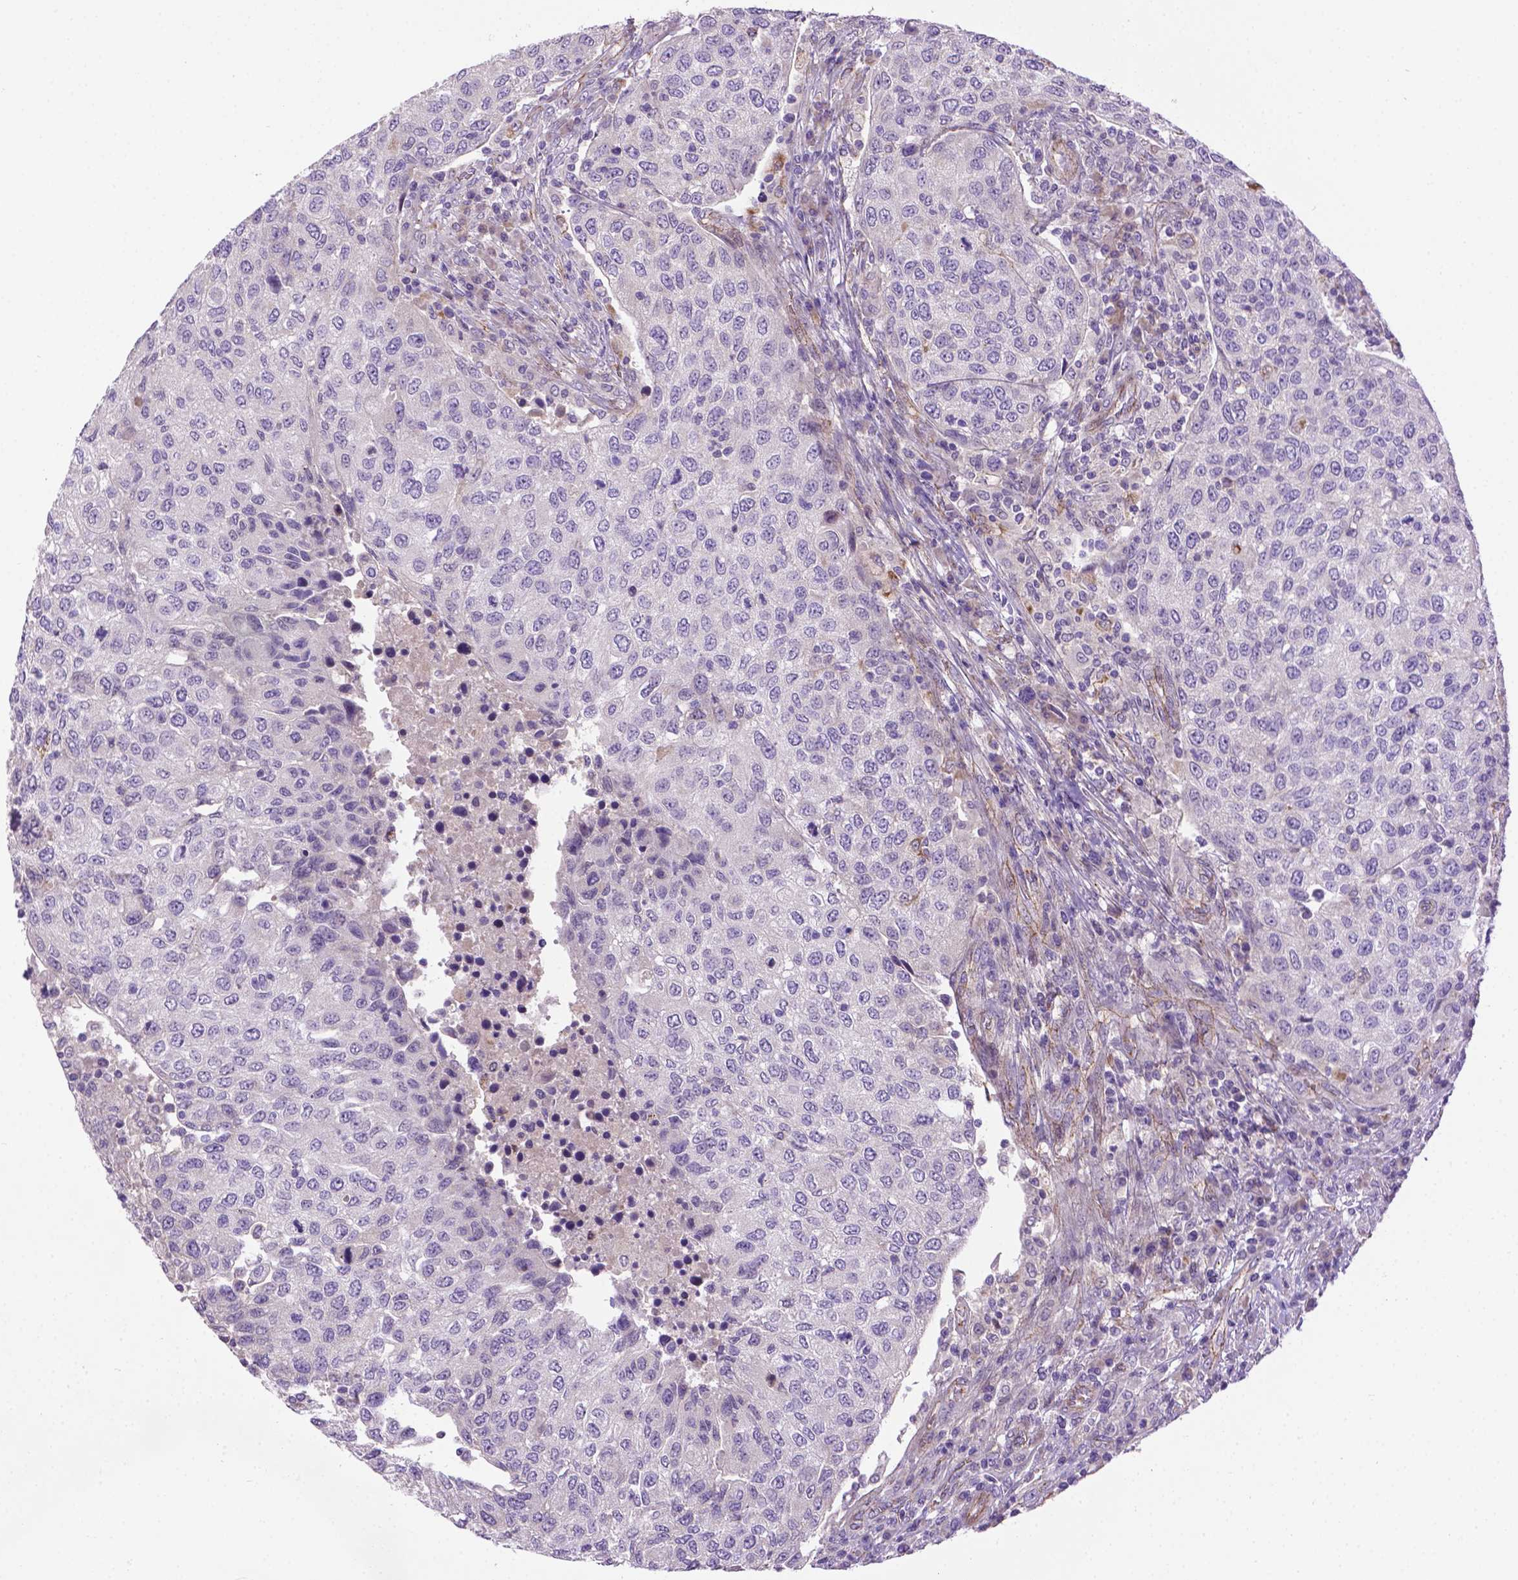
{"staining": {"intensity": "negative", "quantity": "none", "location": "none"}, "tissue": "urothelial cancer", "cell_type": "Tumor cells", "image_type": "cancer", "snomed": [{"axis": "morphology", "description": "Urothelial carcinoma, High grade"}, {"axis": "topography", "description": "Urinary bladder"}], "caption": "This photomicrograph is of high-grade urothelial carcinoma stained with immunohistochemistry (IHC) to label a protein in brown with the nuclei are counter-stained blue. There is no expression in tumor cells.", "gene": "CCER2", "patient": {"sex": "female", "age": 78}}